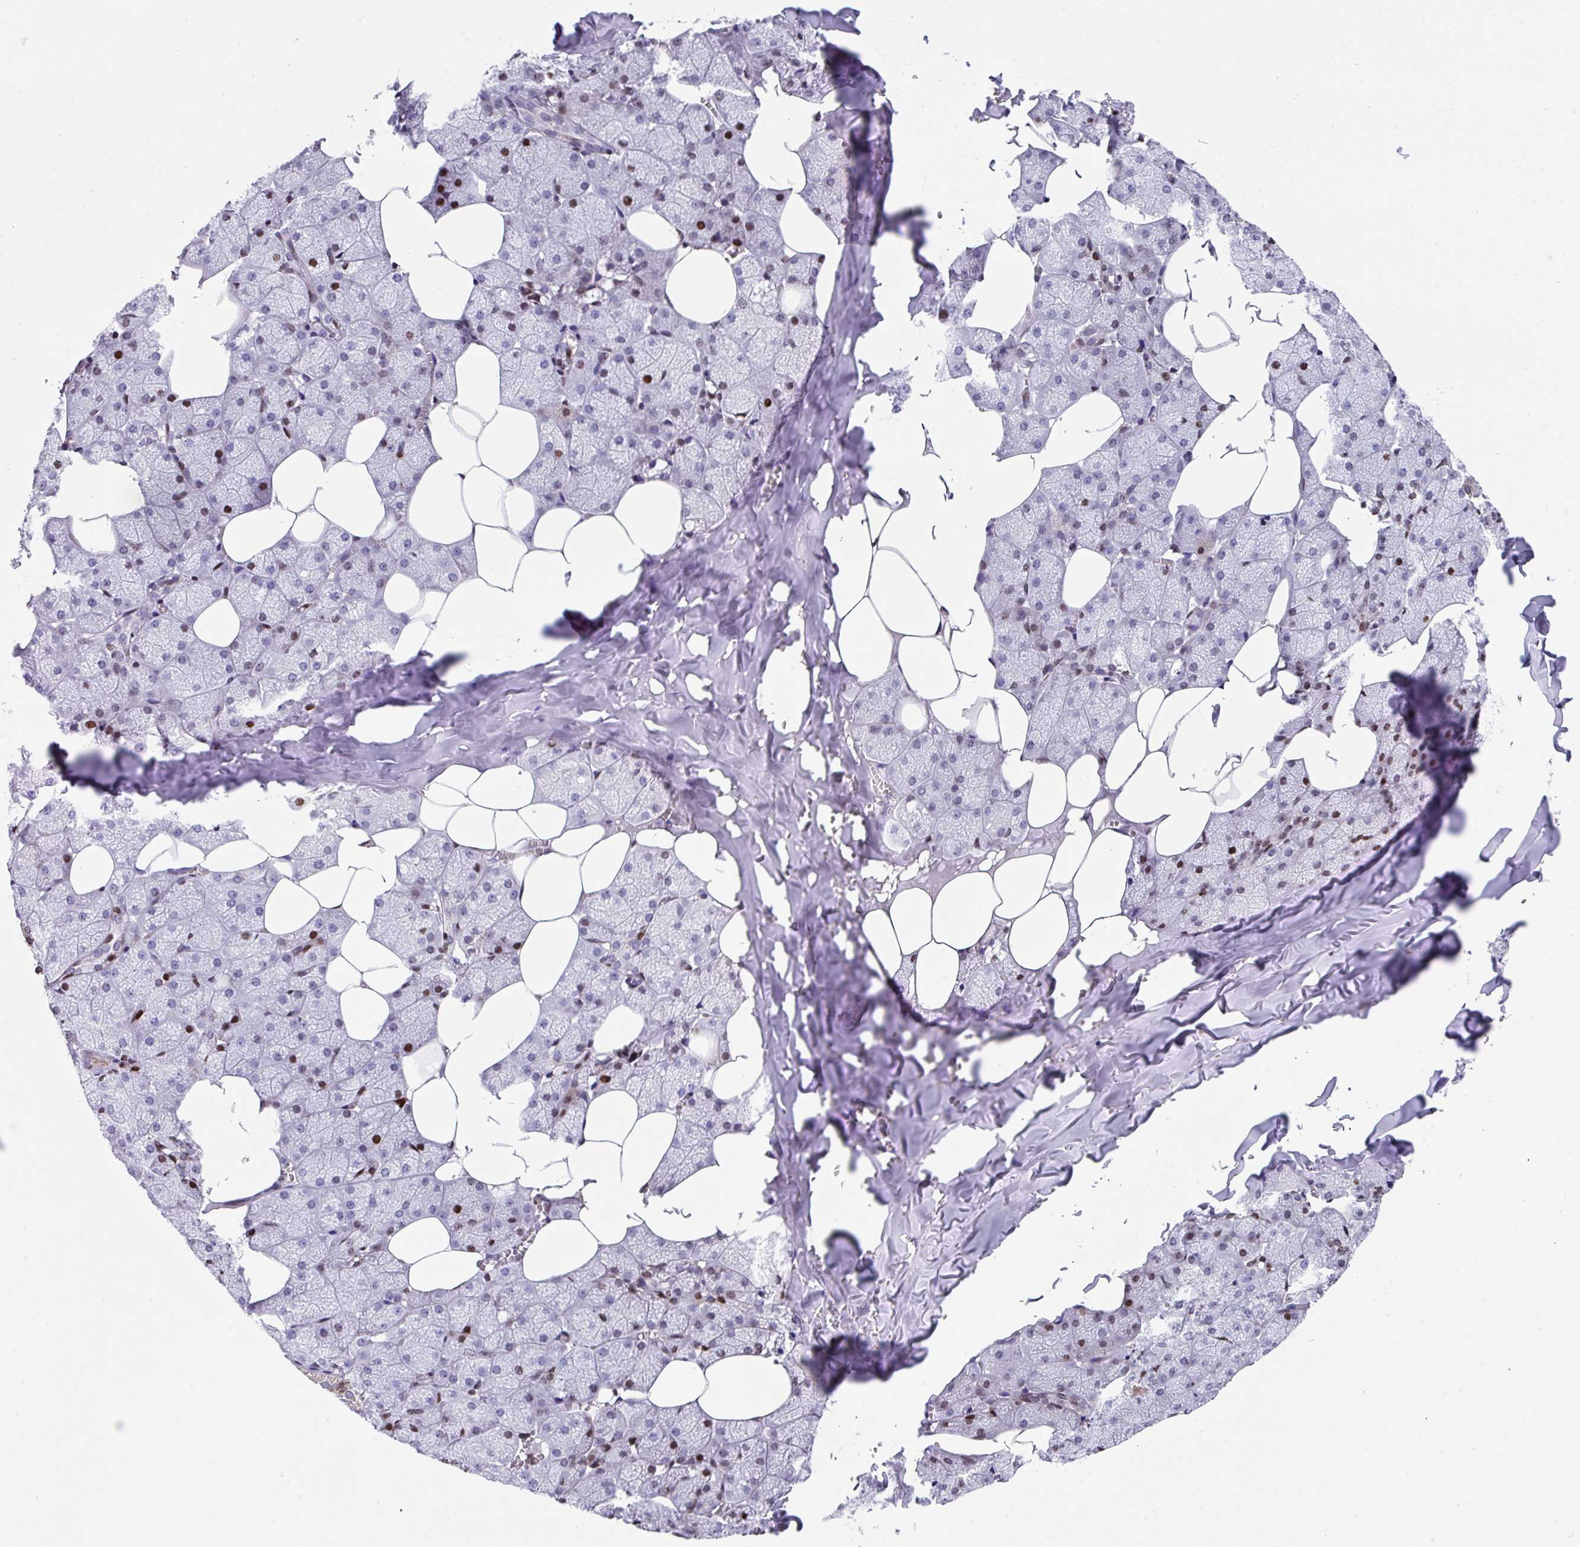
{"staining": {"intensity": "moderate", "quantity": "25%-75%", "location": "nuclear"}, "tissue": "salivary gland", "cell_type": "Glandular cells", "image_type": "normal", "snomed": [{"axis": "morphology", "description": "Normal tissue, NOS"}, {"axis": "topography", "description": "Salivary gland"}, {"axis": "topography", "description": "Peripheral nerve tissue"}], "caption": "Moderate nuclear protein expression is identified in about 25%-75% of glandular cells in salivary gland. (DAB IHC with brightfield microscopy, high magnification).", "gene": "TCF3", "patient": {"sex": "male", "age": 38}}